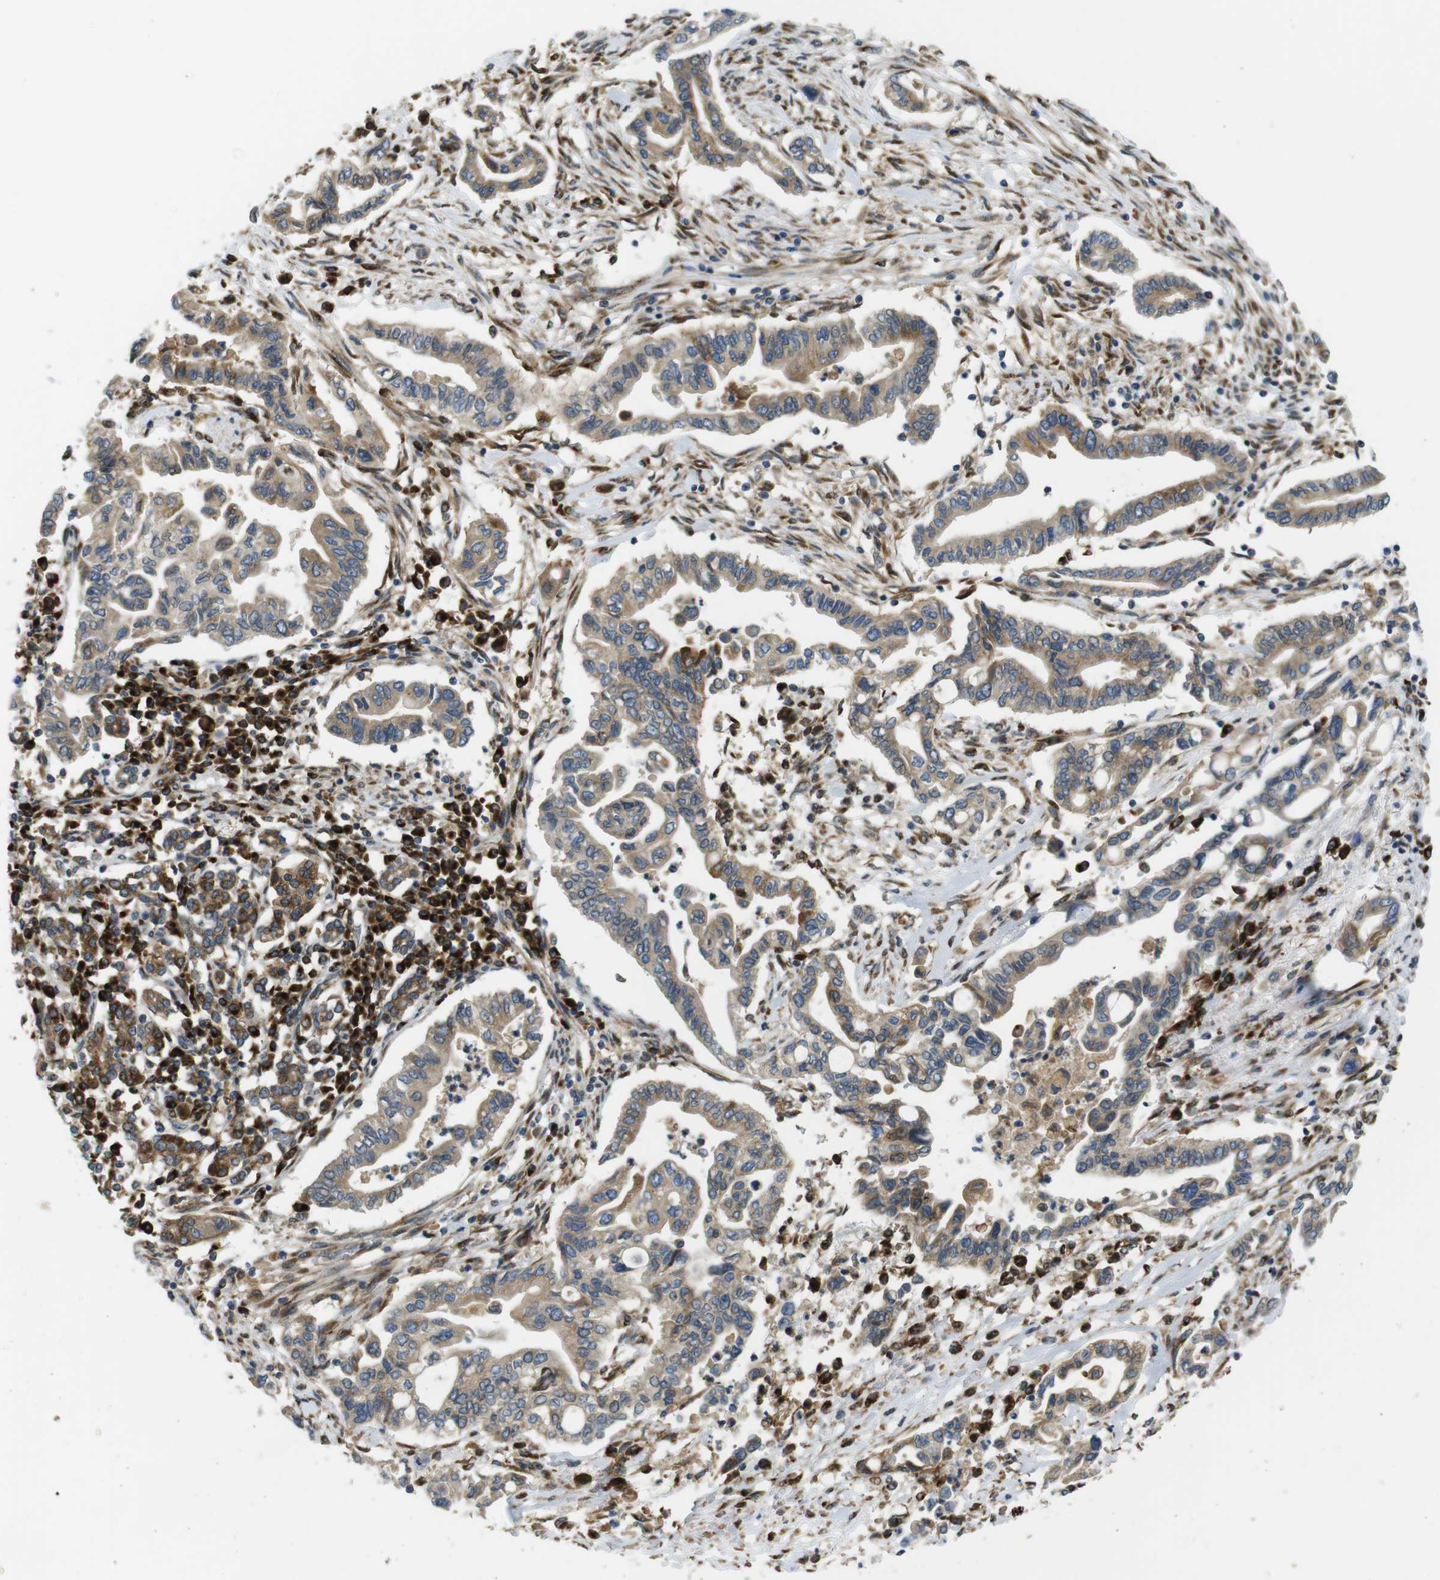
{"staining": {"intensity": "moderate", "quantity": ">75%", "location": "cytoplasmic/membranous"}, "tissue": "pancreatic cancer", "cell_type": "Tumor cells", "image_type": "cancer", "snomed": [{"axis": "morphology", "description": "Adenocarcinoma, NOS"}, {"axis": "topography", "description": "Pancreas"}], "caption": "This histopathology image shows pancreatic cancer (adenocarcinoma) stained with IHC to label a protein in brown. The cytoplasmic/membranous of tumor cells show moderate positivity for the protein. Nuclei are counter-stained blue.", "gene": "TMEM143", "patient": {"sex": "female", "age": 57}}